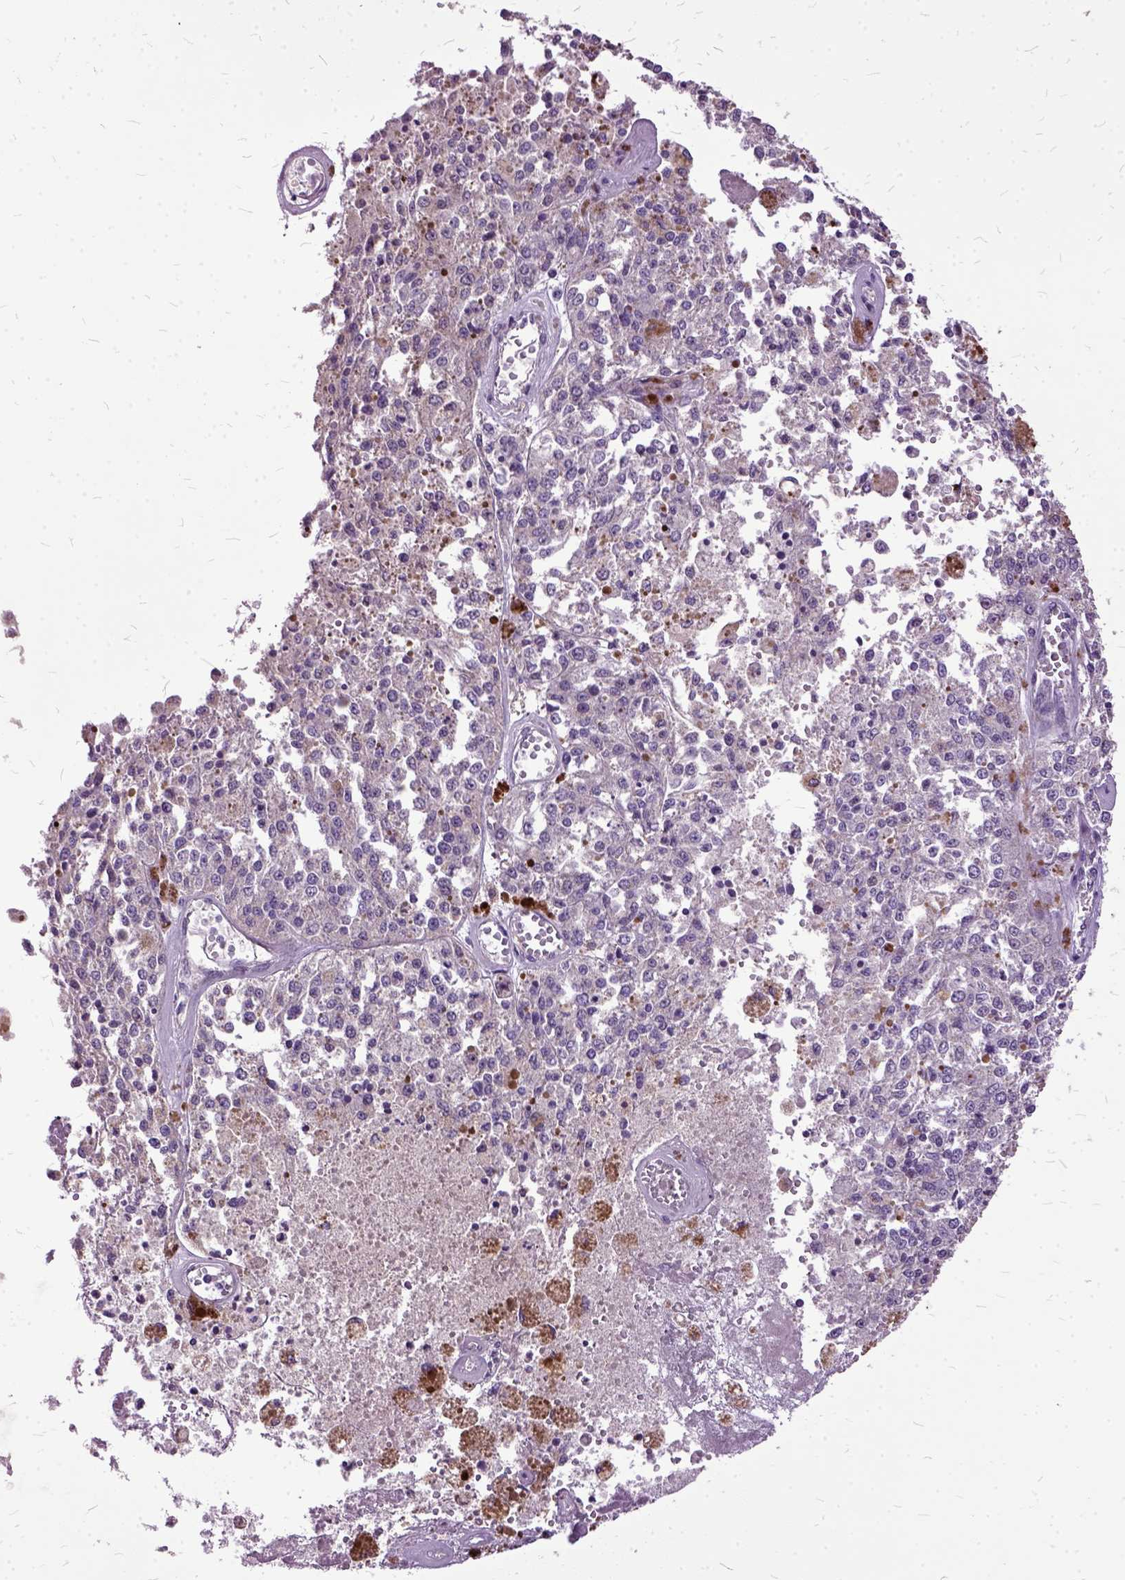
{"staining": {"intensity": "negative", "quantity": "none", "location": "none"}, "tissue": "melanoma", "cell_type": "Tumor cells", "image_type": "cancer", "snomed": [{"axis": "morphology", "description": "Malignant melanoma, Metastatic site"}, {"axis": "topography", "description": "Lymph node"}], "caption": "Immunohistochemistry histopathology image of neoplastic tissue: human malignant melanoma (metastatic site) stained with DAB exhibits no significant protein staining in tumor cells. (DAB (3,3'-diaminobenzidine) IHC visualized using brightfield microscopy, high magnification).", "gene": "AREG", "patient": {"sex": "female", "age": 64}}